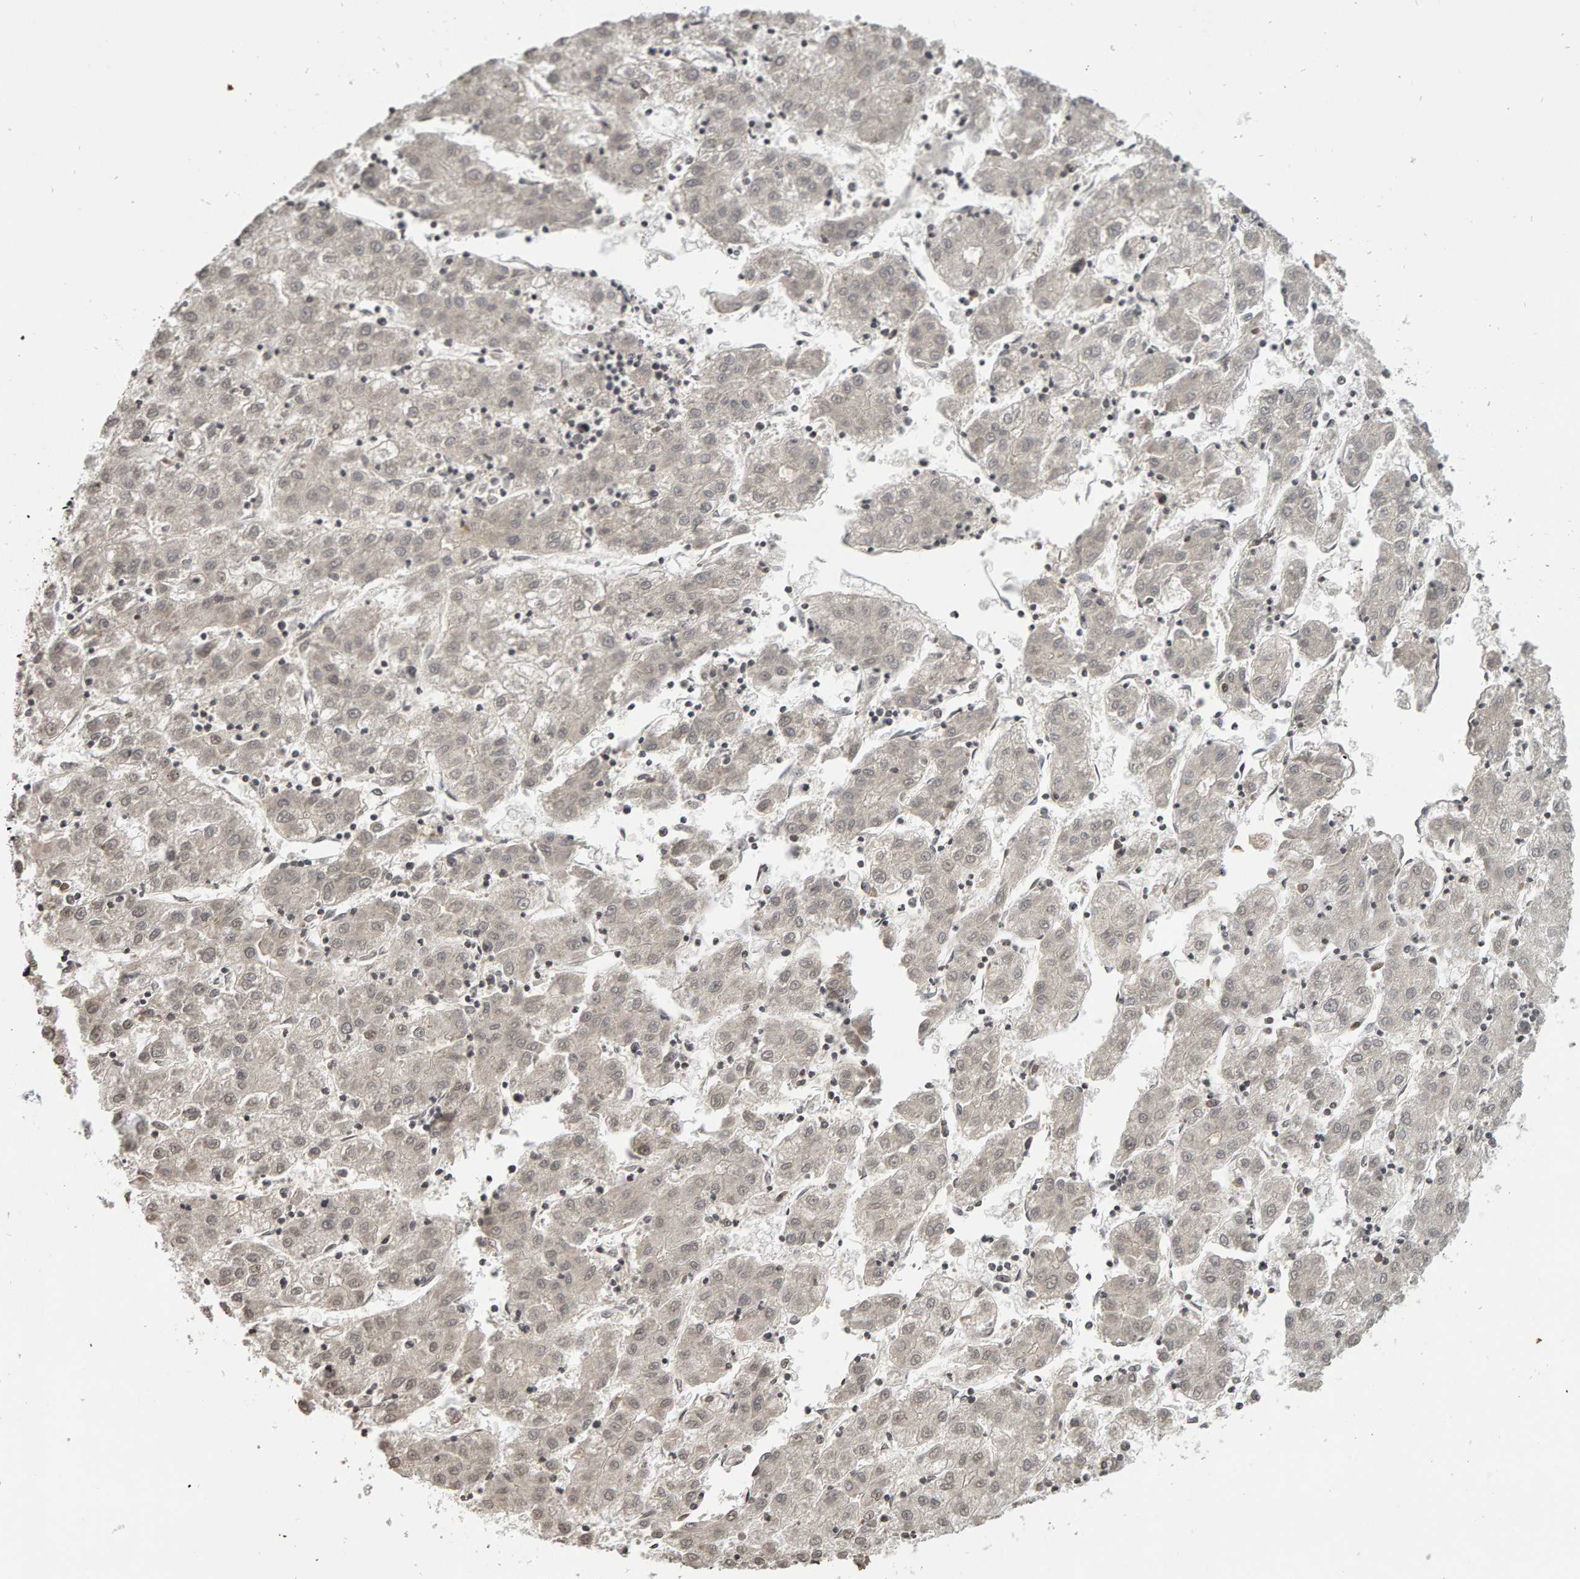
{"staining": {"intensity": "negative", "quantity": "none", "location": "none"}, "tissue": "liver cancer", "cell_type": "Tumor cells", "image_type": "cancer", "snomed": [{"axis": "morphology", "description": "Carcinoma, Hepatocellular, NOS"}, {"axis": "topography", "description": "Liver"}], "caption": "The histopathology image exhibits no significant staining in tumor cells of liver cancer (hepatocellular carcinoma).", "gene": "TRAM1", "patient": {"sex": "male", "age": 72}}